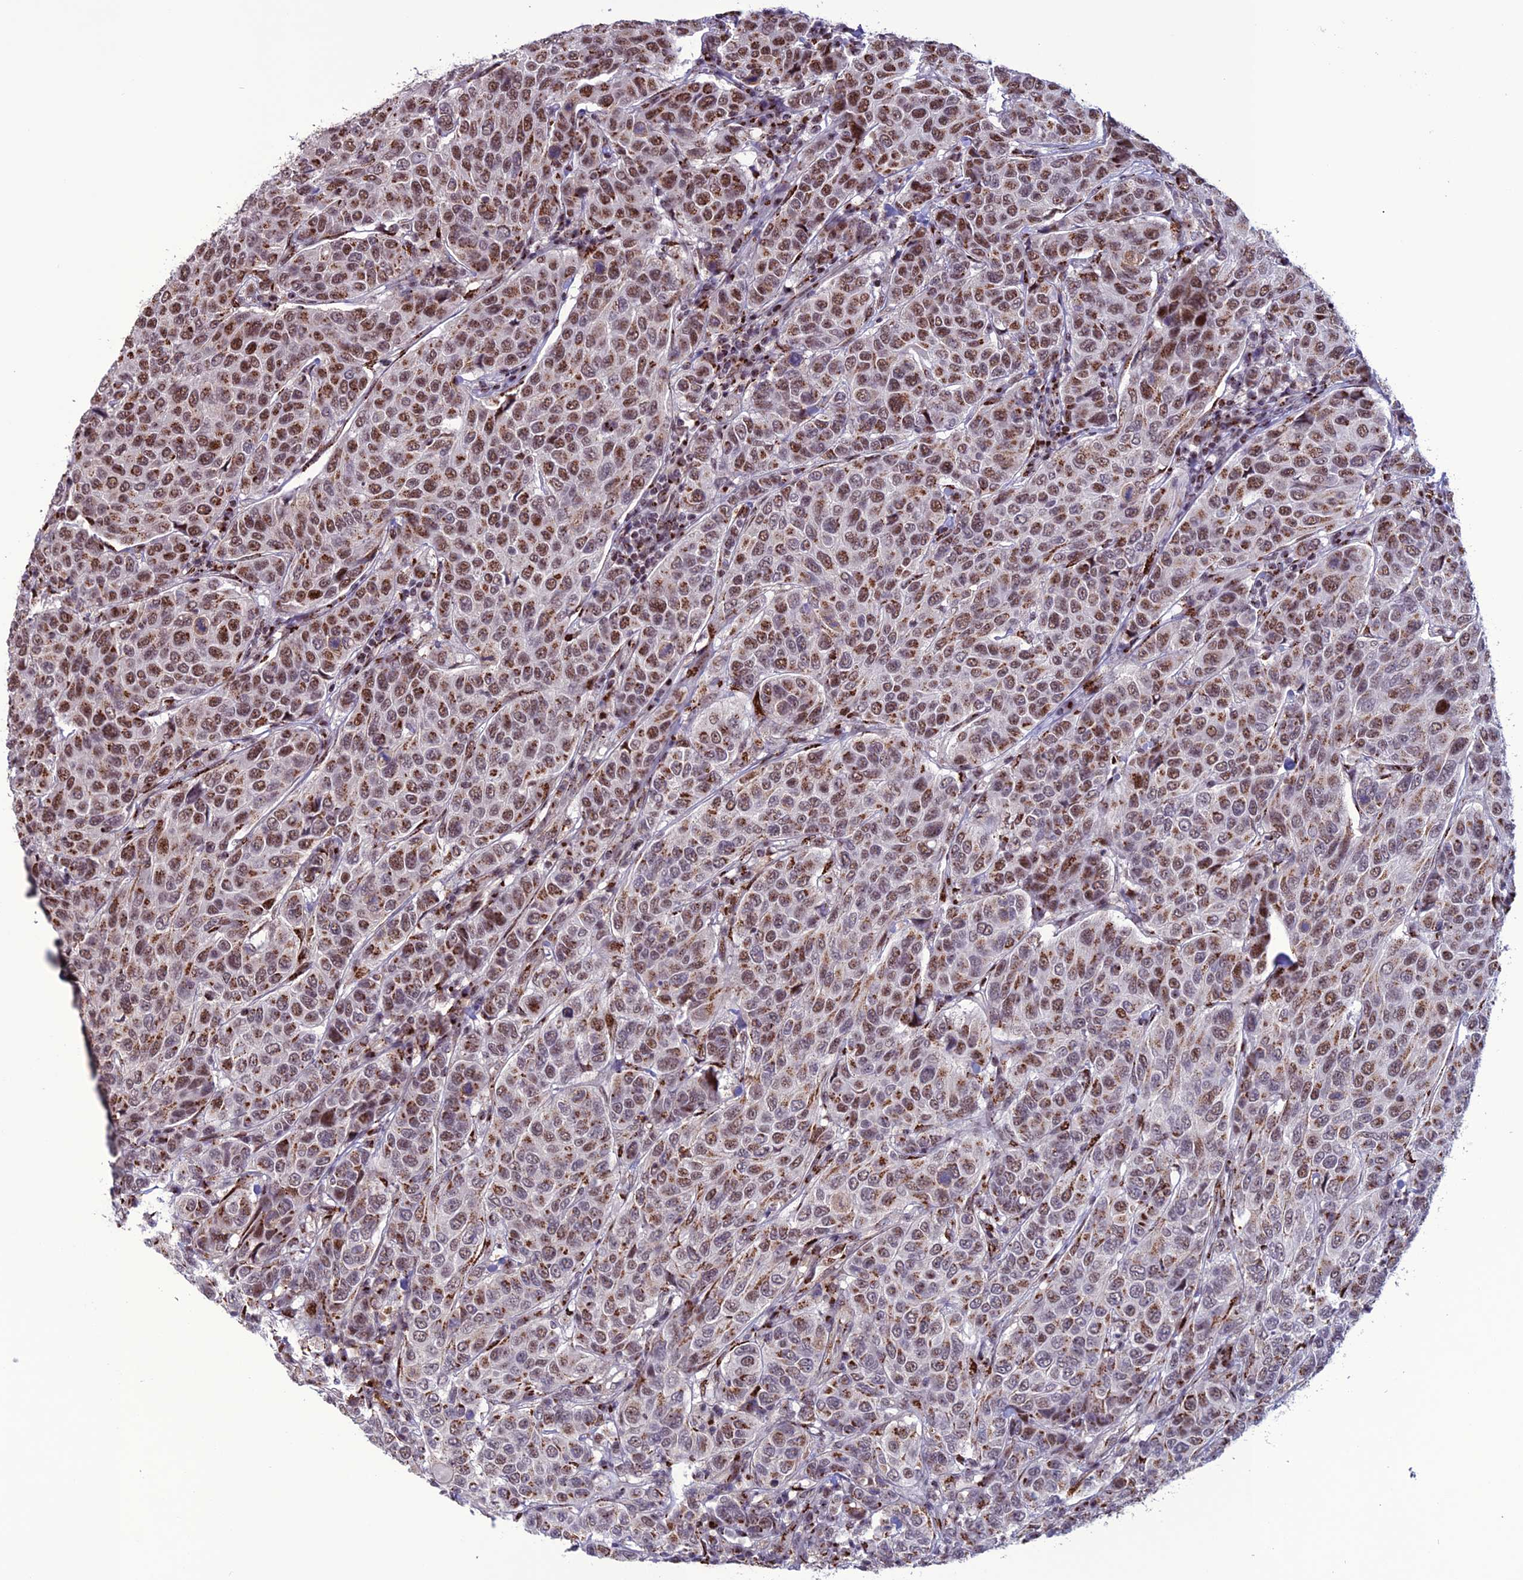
{"staining": {"intensity": "moderate", "quantity": ">75%", "location": "cytoplasmic/membranous,nuclear"}, "tissue": "breast cancer", "cell_type": "Tumor cells", "image_type": "cancer", "snomed": [{"axis": "morphology", "description": "Duct carcinoma"}, {"axis": "topography", "description": "Breast"}], "caption": "The histopathology image exhibits a brown stain indicating the presence of a protein in the cytoplasmic/membranous and nuclear of tumor cells in breast cancer (intraductal carcinoma). Using DAB (3,3'-diaminobenzidine) (brown) and hematoxylin (blue) stains, captured at high magnification using brightfield microscopy.", "gene": "PLEKHA4", "patient": {"sex": "female", "age": 55}}